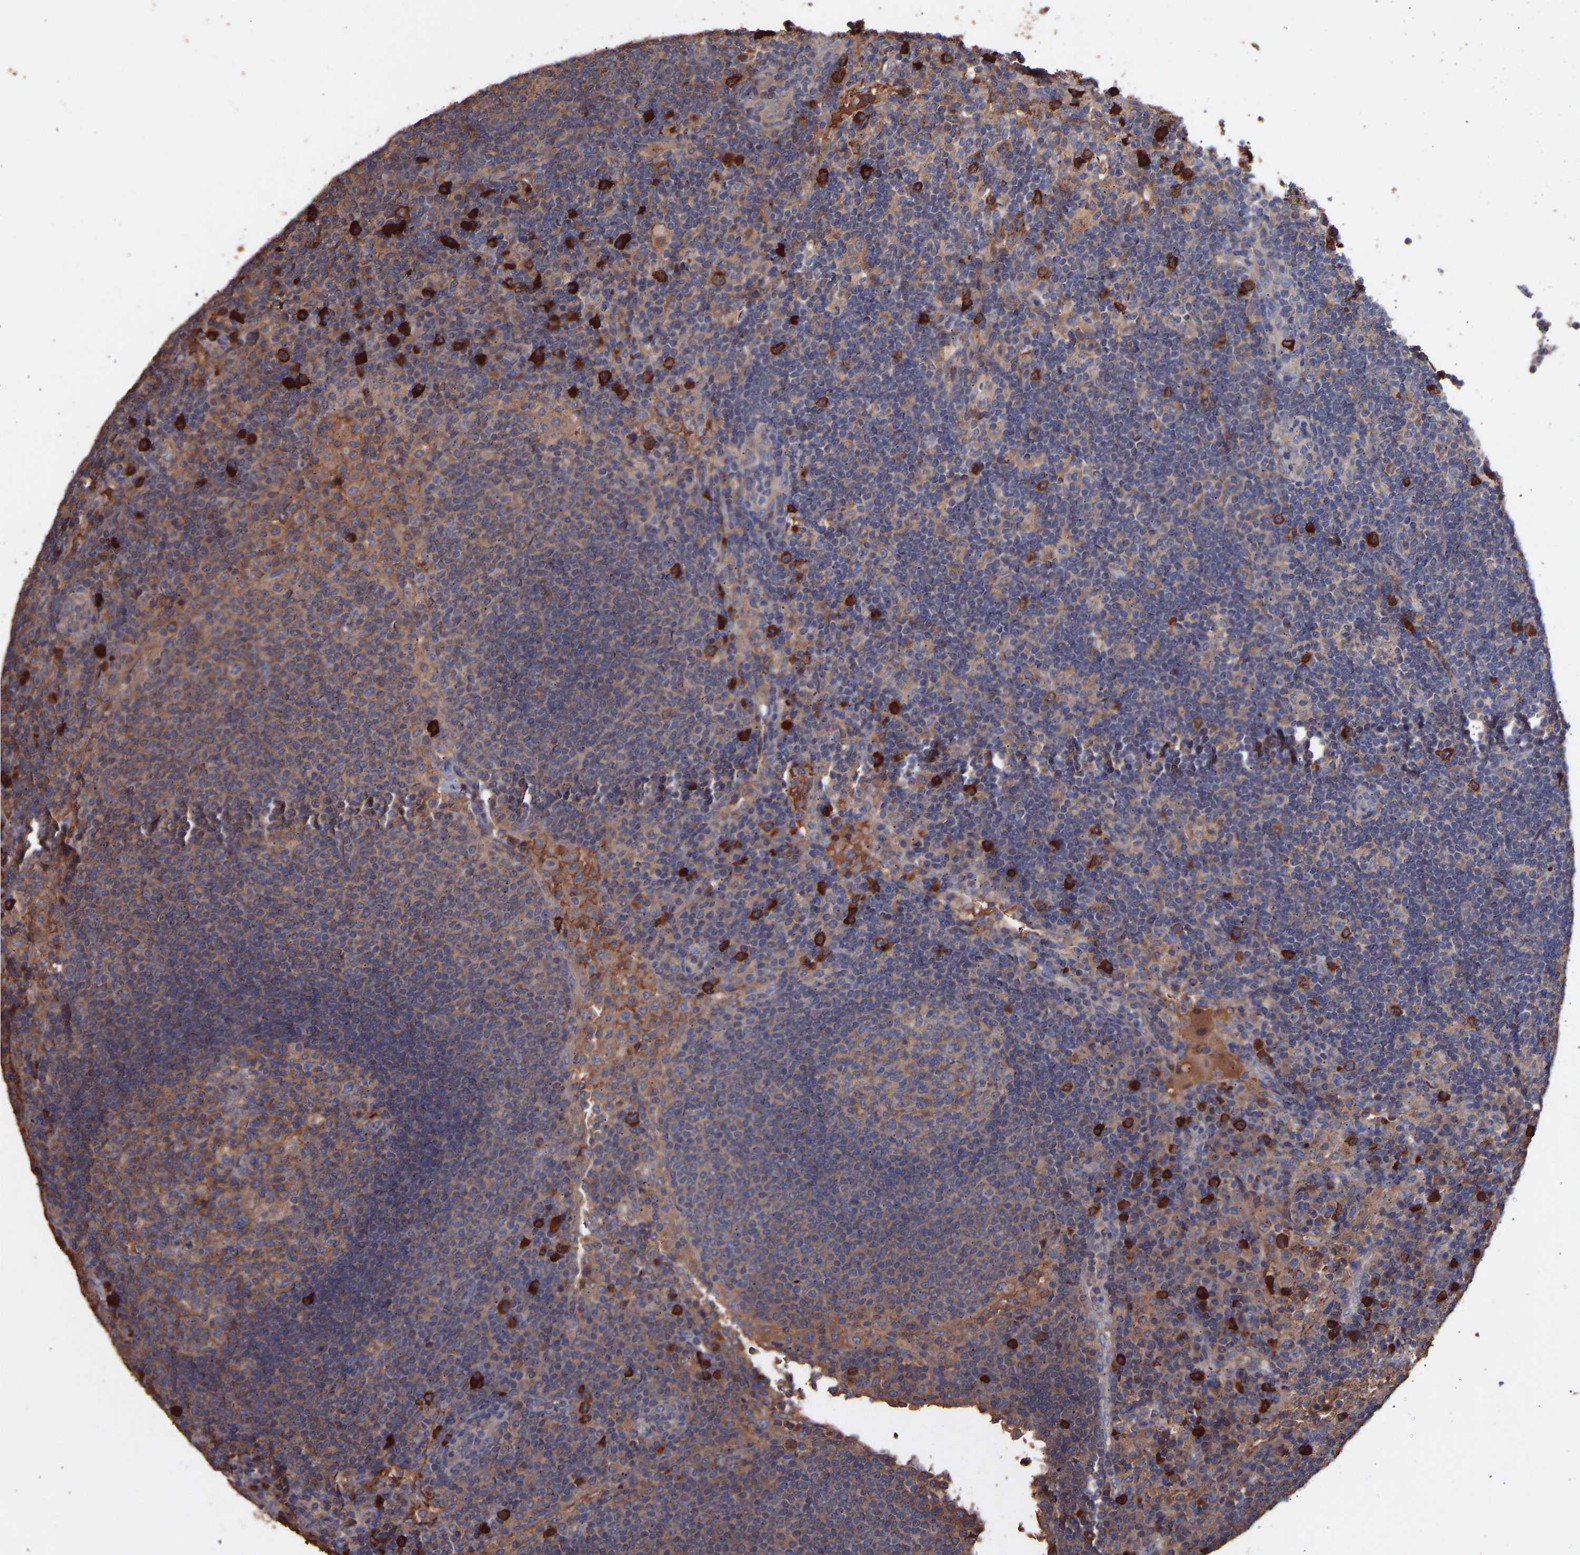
{"staining": {"intensity": "moderate", "quantity": ">75%", "location": "cytoplasmic/membranous"}, "tissue": "lymph node", "cell_type": "Germinal center cells", "image_type": "normal", "snomed": [{"axis": "morphology", "description": "Normal tissue, NOS"}, {"axis": "topography", "description": "Lymph node"}], "caption": "Immunohistochemistry micrograph of unremarkable human lymph node stained for a protein (brown), which shows medium levels of moderate cytoplasmic/membranous positivity in about >75% of germinal center cells.", "gene": "TMEM268", "patient": {"sex": "female", "age": 53}}